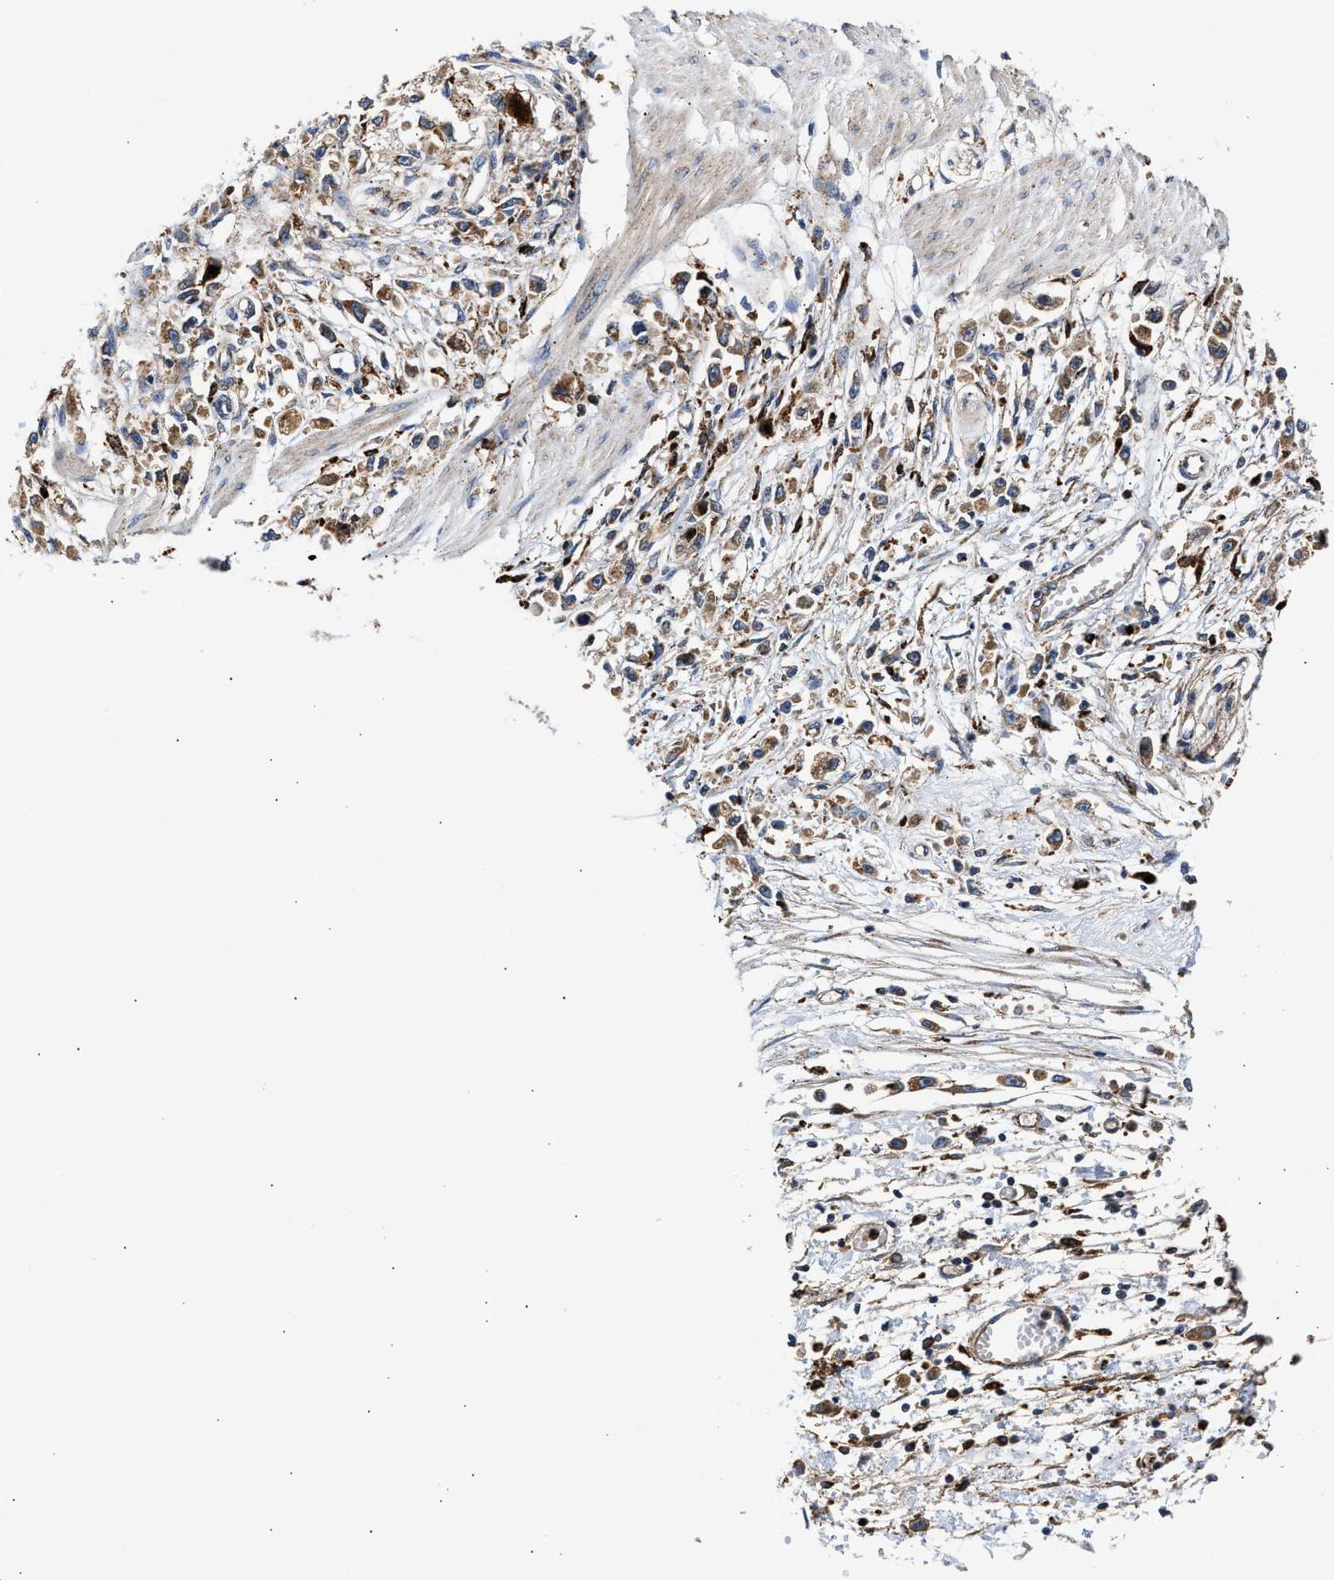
{"staining": {"intensity": "moderate", "quantity": ">75%", "location": "cytoplasmic/membranous"}, "tissue": "stomach cancer", "cell_type": "Tumor cells", "image_type": "cancer", "snomed": [{"axis": "morphology", "description": "Adenocarcinoma, NOS"}, {"axis": "topography", "description": "Stomach"}], "caption": "Immunohistochemical staining of human stomach adenocarcinoma demonstrates moderate cytoplasmic/membranous protein expression in about >75% of tumor cells.", "gene": "CCDC146", "patient": {"sex": "female", "age": 59}}